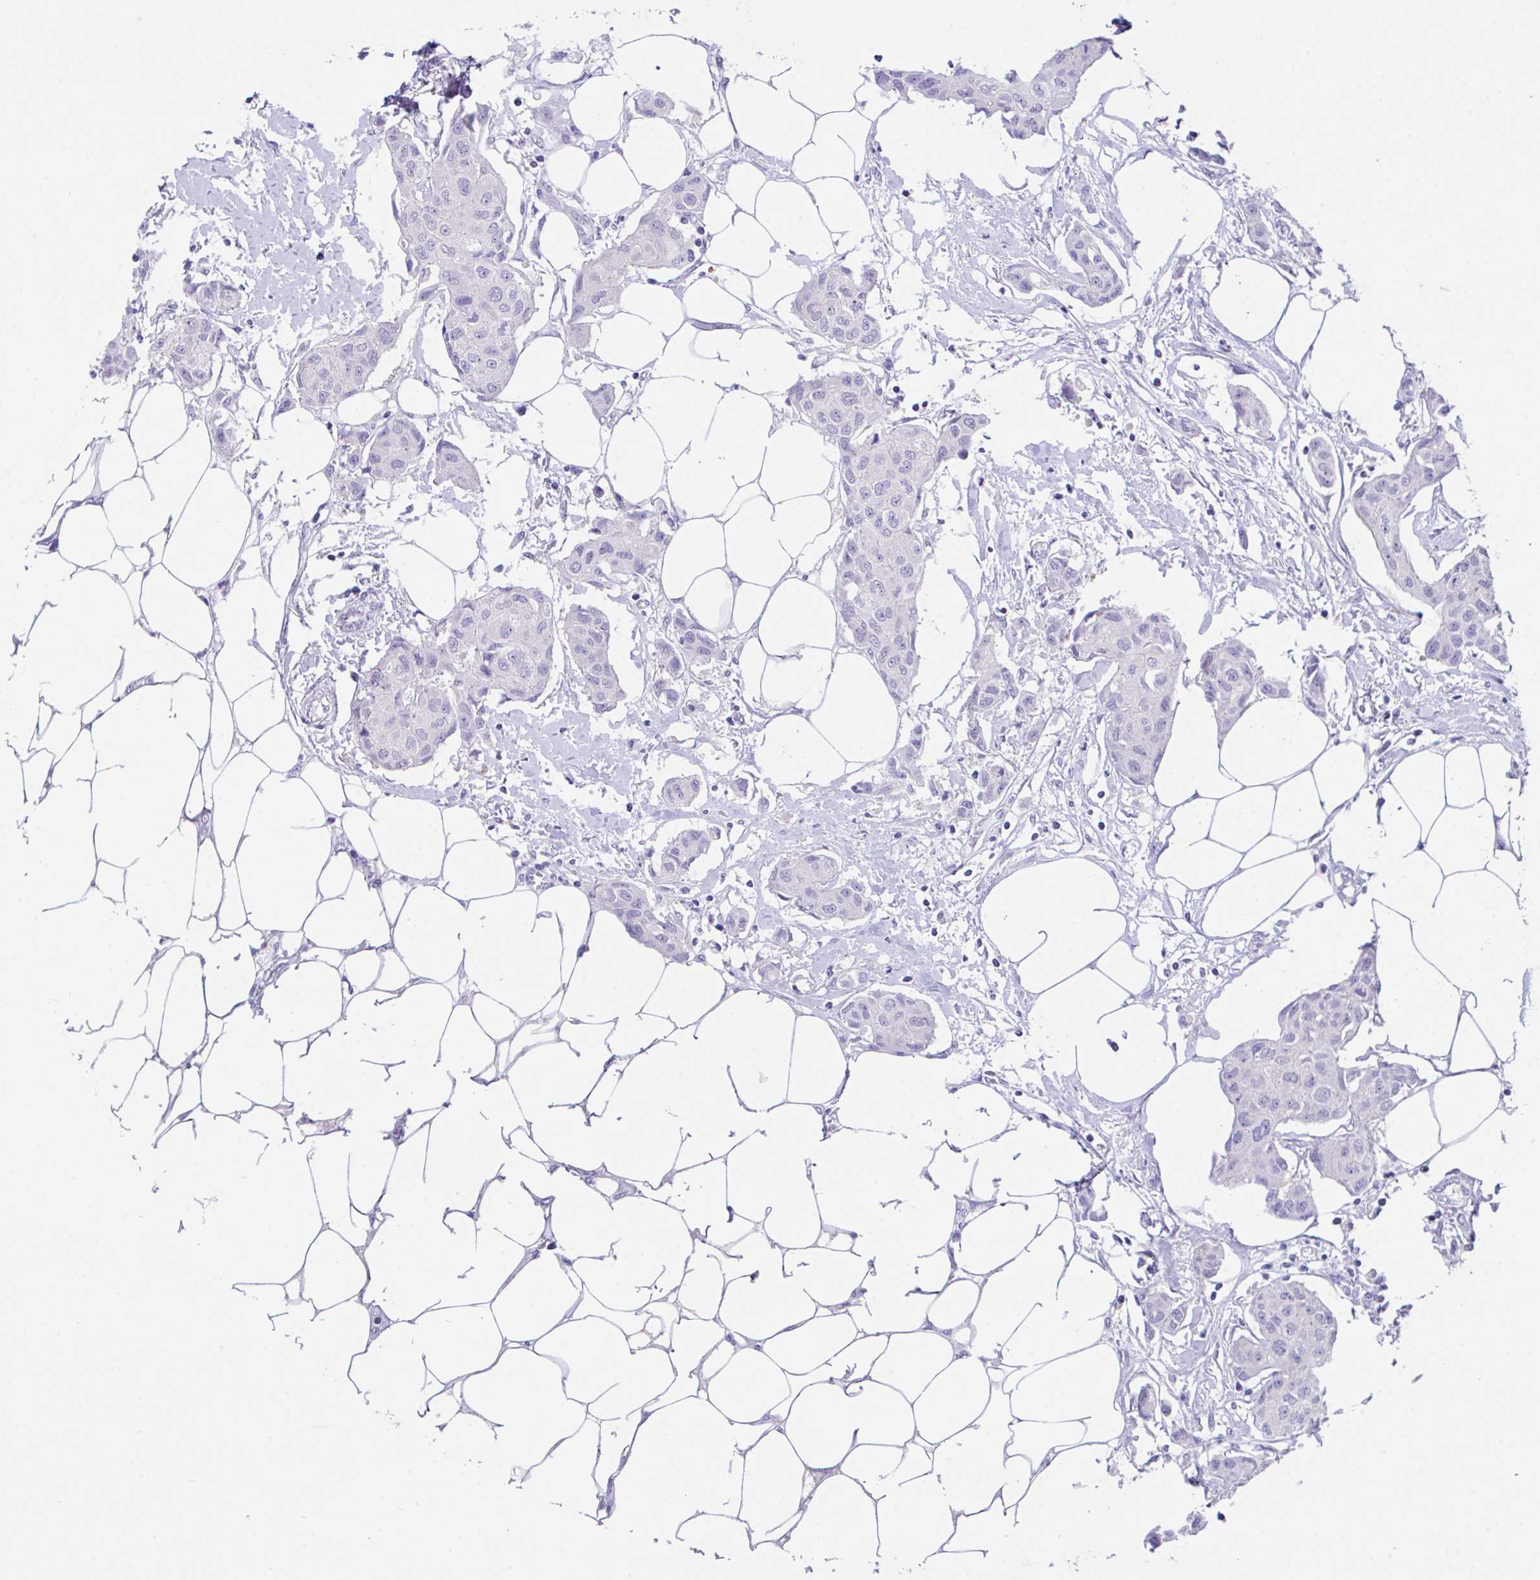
{"staining": {"intensity": "negative", "quantity": "none", "location": "none"}, "tissue": "breast cancer", "cell_type": "Tumor cells", "image_type": "cancer", "snomed": [{"axis": "morphology", "description": "Duct carcinoma"}, {"axis": "topography", "description": "Breast"}, {"axis": "topography", "description": "Lymph node"}], "caption": "Immunohistochemical staining of breast cancer exhibits no significant positivity in tumor cells.", "gene": "HACD4", "patient": {"sex": "female", "age": 80}}